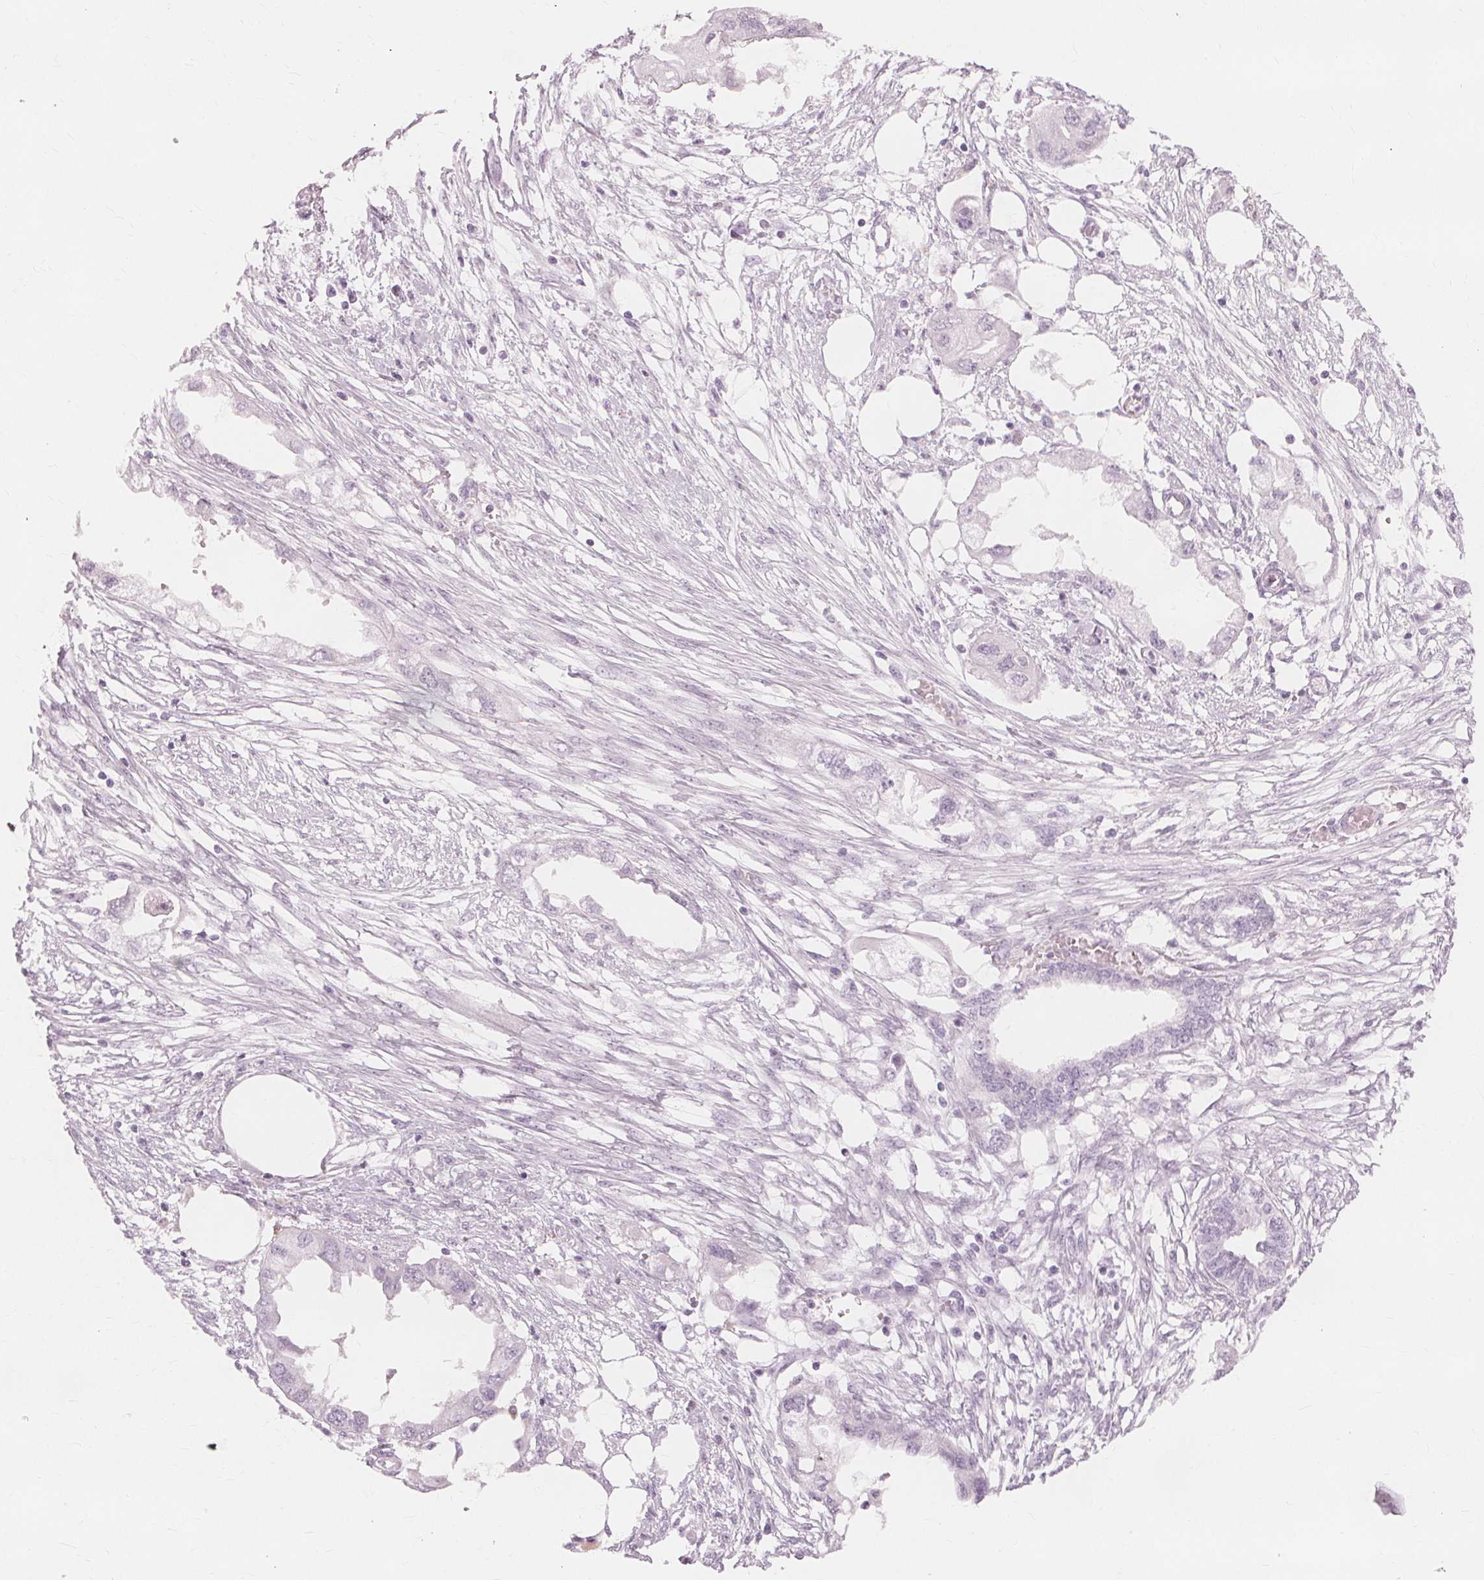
{"staining": {"intensity": "negative", "quantity": "none", "location": "none"}, "tissue": "endometrial cancer", "cell_type": "Tumor cells", "image_type": "cancer", "snomed": [{"axis": "morphology", "description": "Adenocarcinoma, NOS"}, {"axis": "morphology", "description": "Adenocarcinoma, metastatic, NOS"}, {"axis": "topography", "description": "Adipose tissue"}, {"axis": "topography", "description": "Endometrium"}], "caption": "DAB (3,3'-diaminobenzidine) immunohistochemical staining of endometrial adenocarcinoma exhibits no significant positivity in tumor cells. Nuclei are stained in blue.", "gene": "TFF1", "patient": {"sex": "female", "age": 67}}